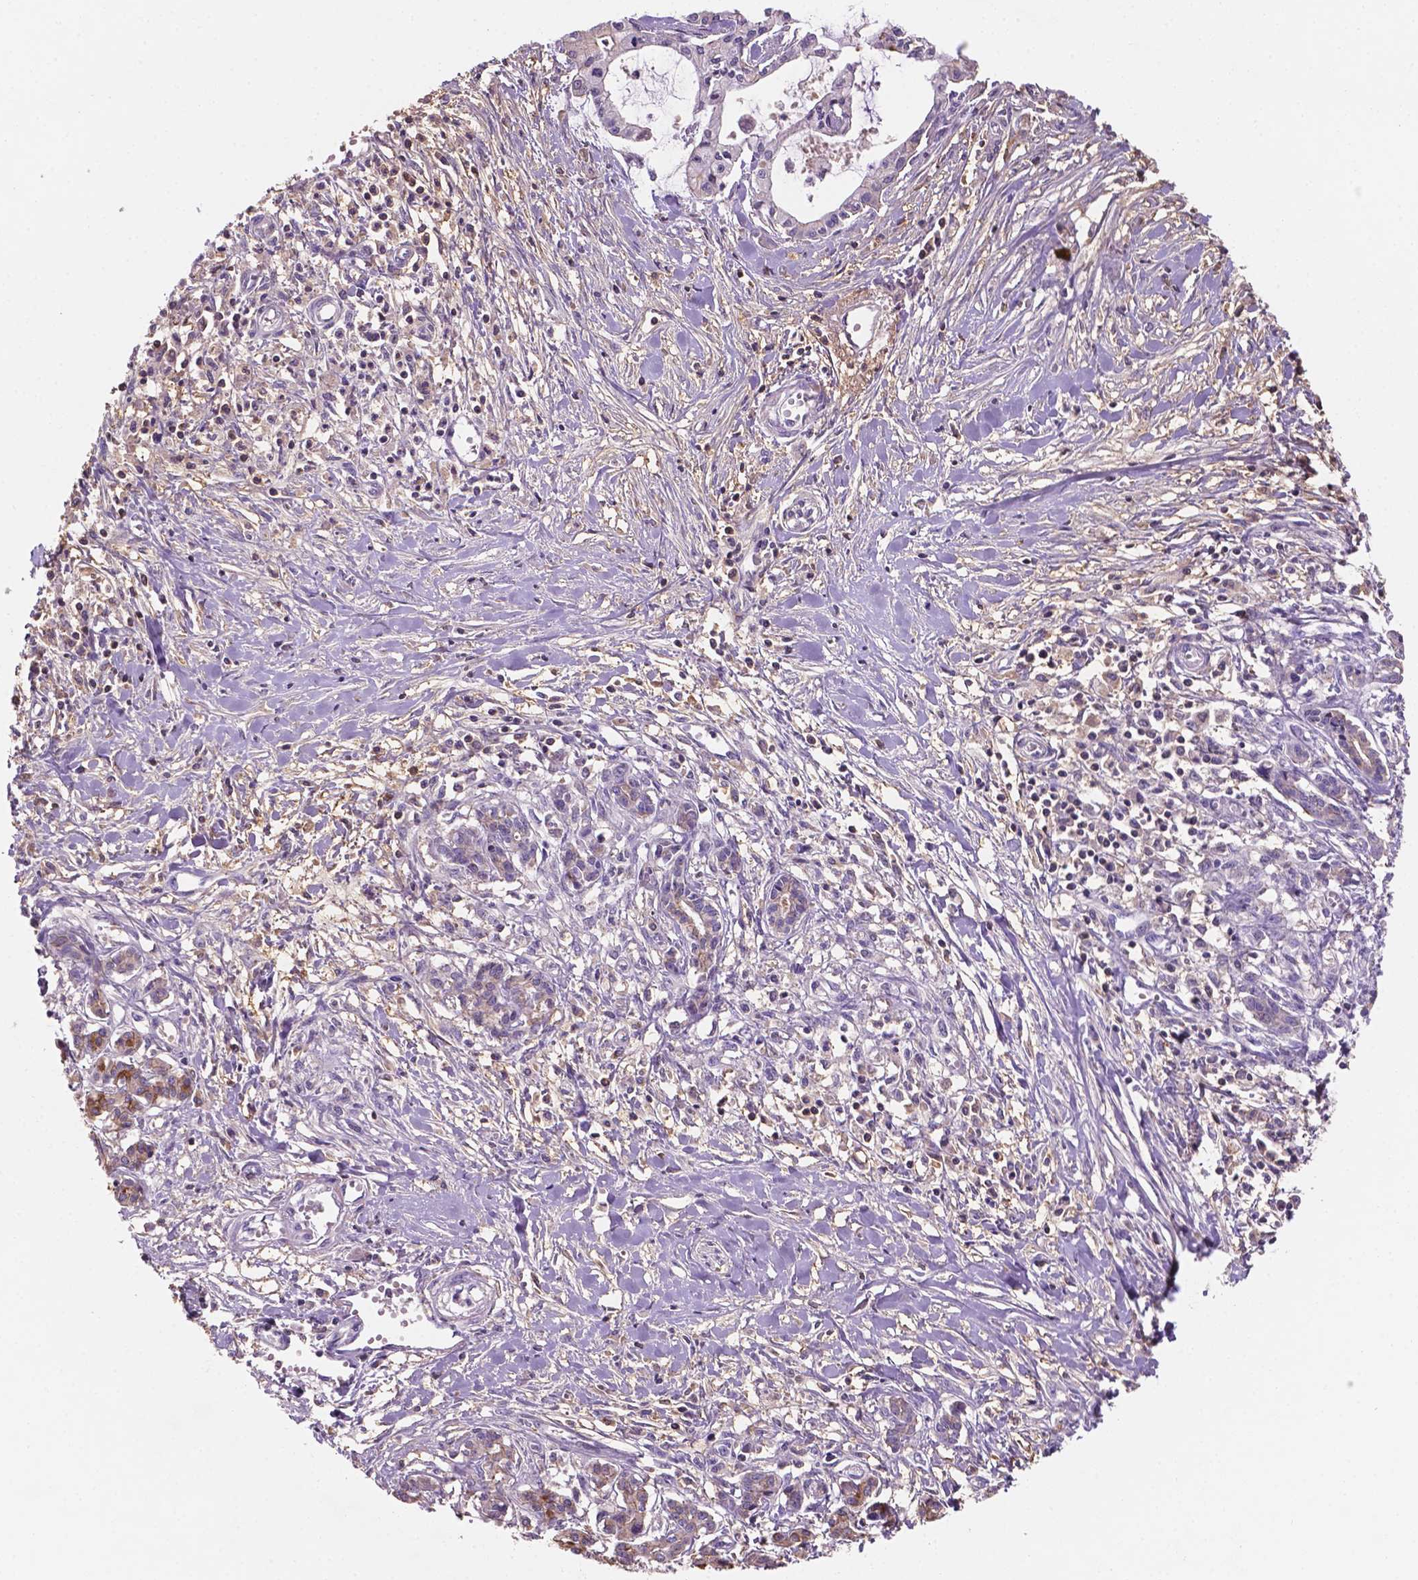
{"staining": {"intensity": "negative", "quantity": "none", "location": "none"}, "tissue": "pancreatic cancer", "cell_type": "Tumor cells", "image_type": "cancer", "snomed": [{"axis": "morphology", "description": "Adenocarcinoma, NOS"}, {"axis": "topography", "description": "Pancreas"}], "caption": "This photomicrograph is of pancreatic cancer (adenocarcinoma) stained with IHC to label a protein in brown with the nuclei are counter-stained blue. There is no staining in tumor cells.", "gene": "MKRN2OS", "patient": {"sex": "male", "age": 48}}